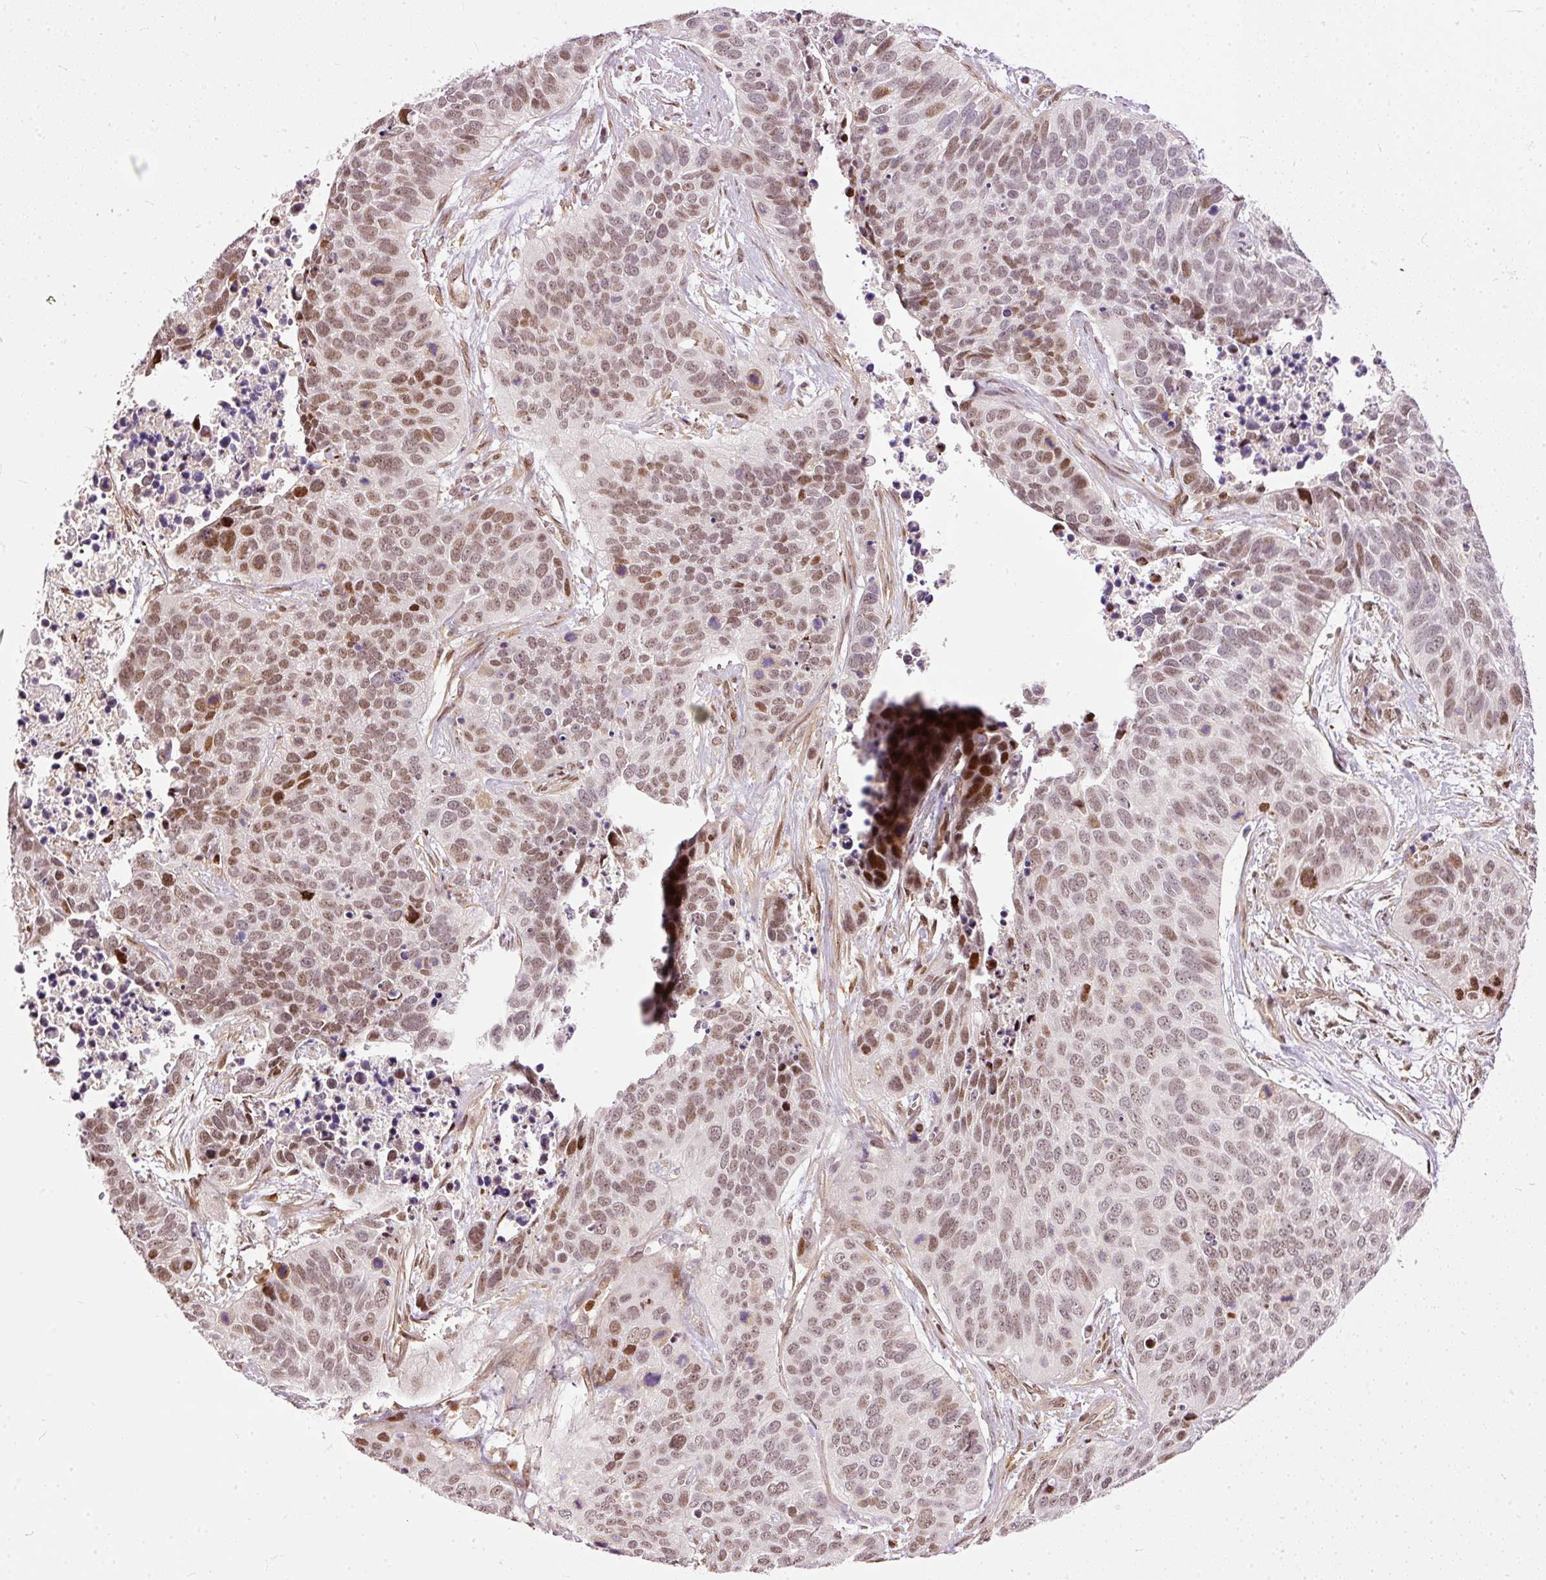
{"staining": {"intensity": "moderate", "quantity": ">75%", "location": "nuclear"}, "tissue": "lung cancer", "cell_type": "Tumor cells", "image_type": "cancer", "snomed": [{"axis": "morphology", "description": "Squamous cell carcinoma, NOS"}, {"axis": "topography", "description": "Lung"}], "caption": "Lung cancer was stained to show a protein in brown. There is medium levels of moderate nuclear expression in about >75% of tumor cells. The protein is shown in brown color, while the nuclei are stained blue.", "gene": "ZNF778", "patient": {"sex": "male", "age": 62}}